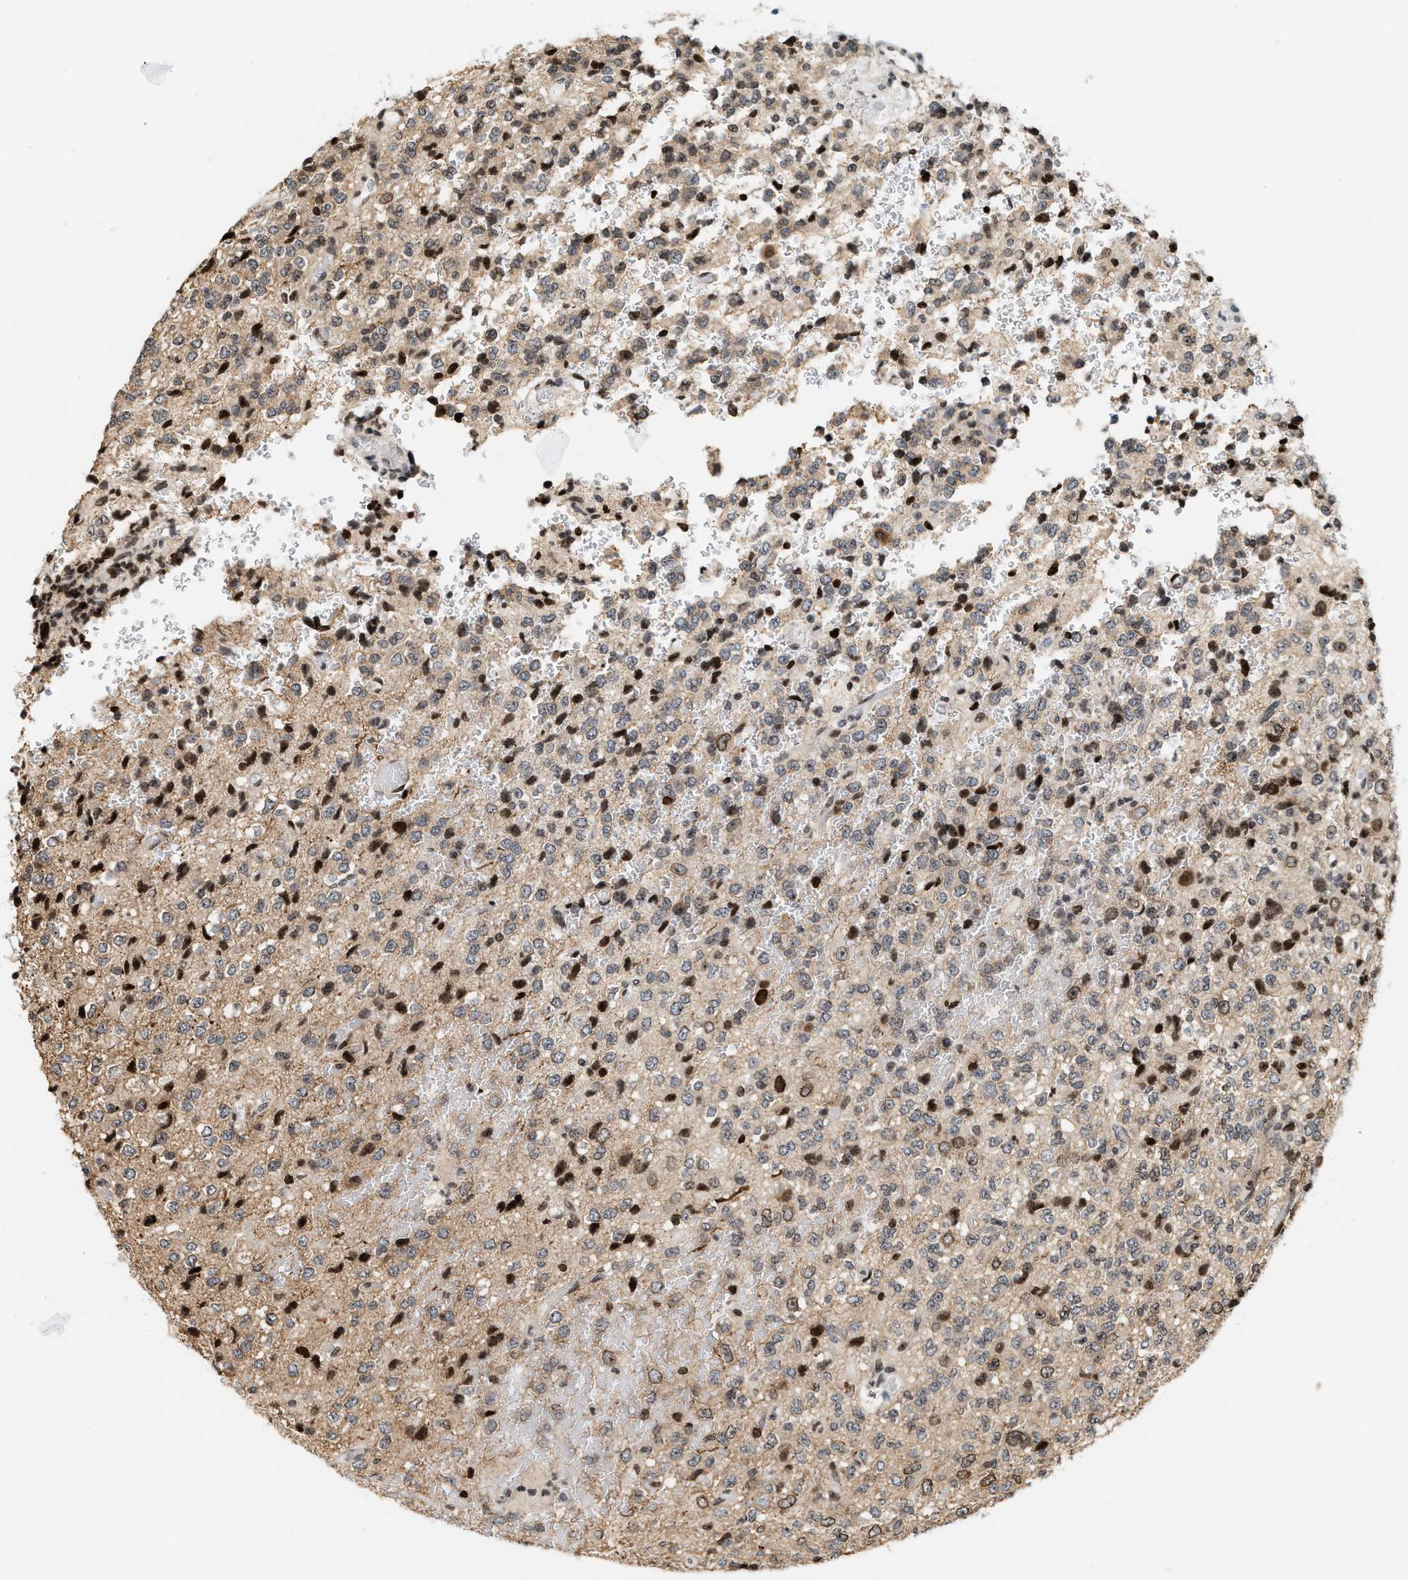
{"staining": {"intensity": "strong", "quantity": "<25%", "location": "nuclear"}, "tissue": "glioma", "cell_type": "Tumor cells", "image_type": "cancer", "snomed": [{"axis": "morphology", "description": "Glioma, malignant, High grade"}, {"axis": "topography", "description": "pancreas cauda"}], "caption": "Tumor cells display medium levels of strong nuclear staining in about <25% of cells in high-grade glioma (malignant). (brown staining indicates protein expression, while blue staining denotes nuclei).", "gene": "PDZD2", "patient": {"sex": "male", "age": 60}}